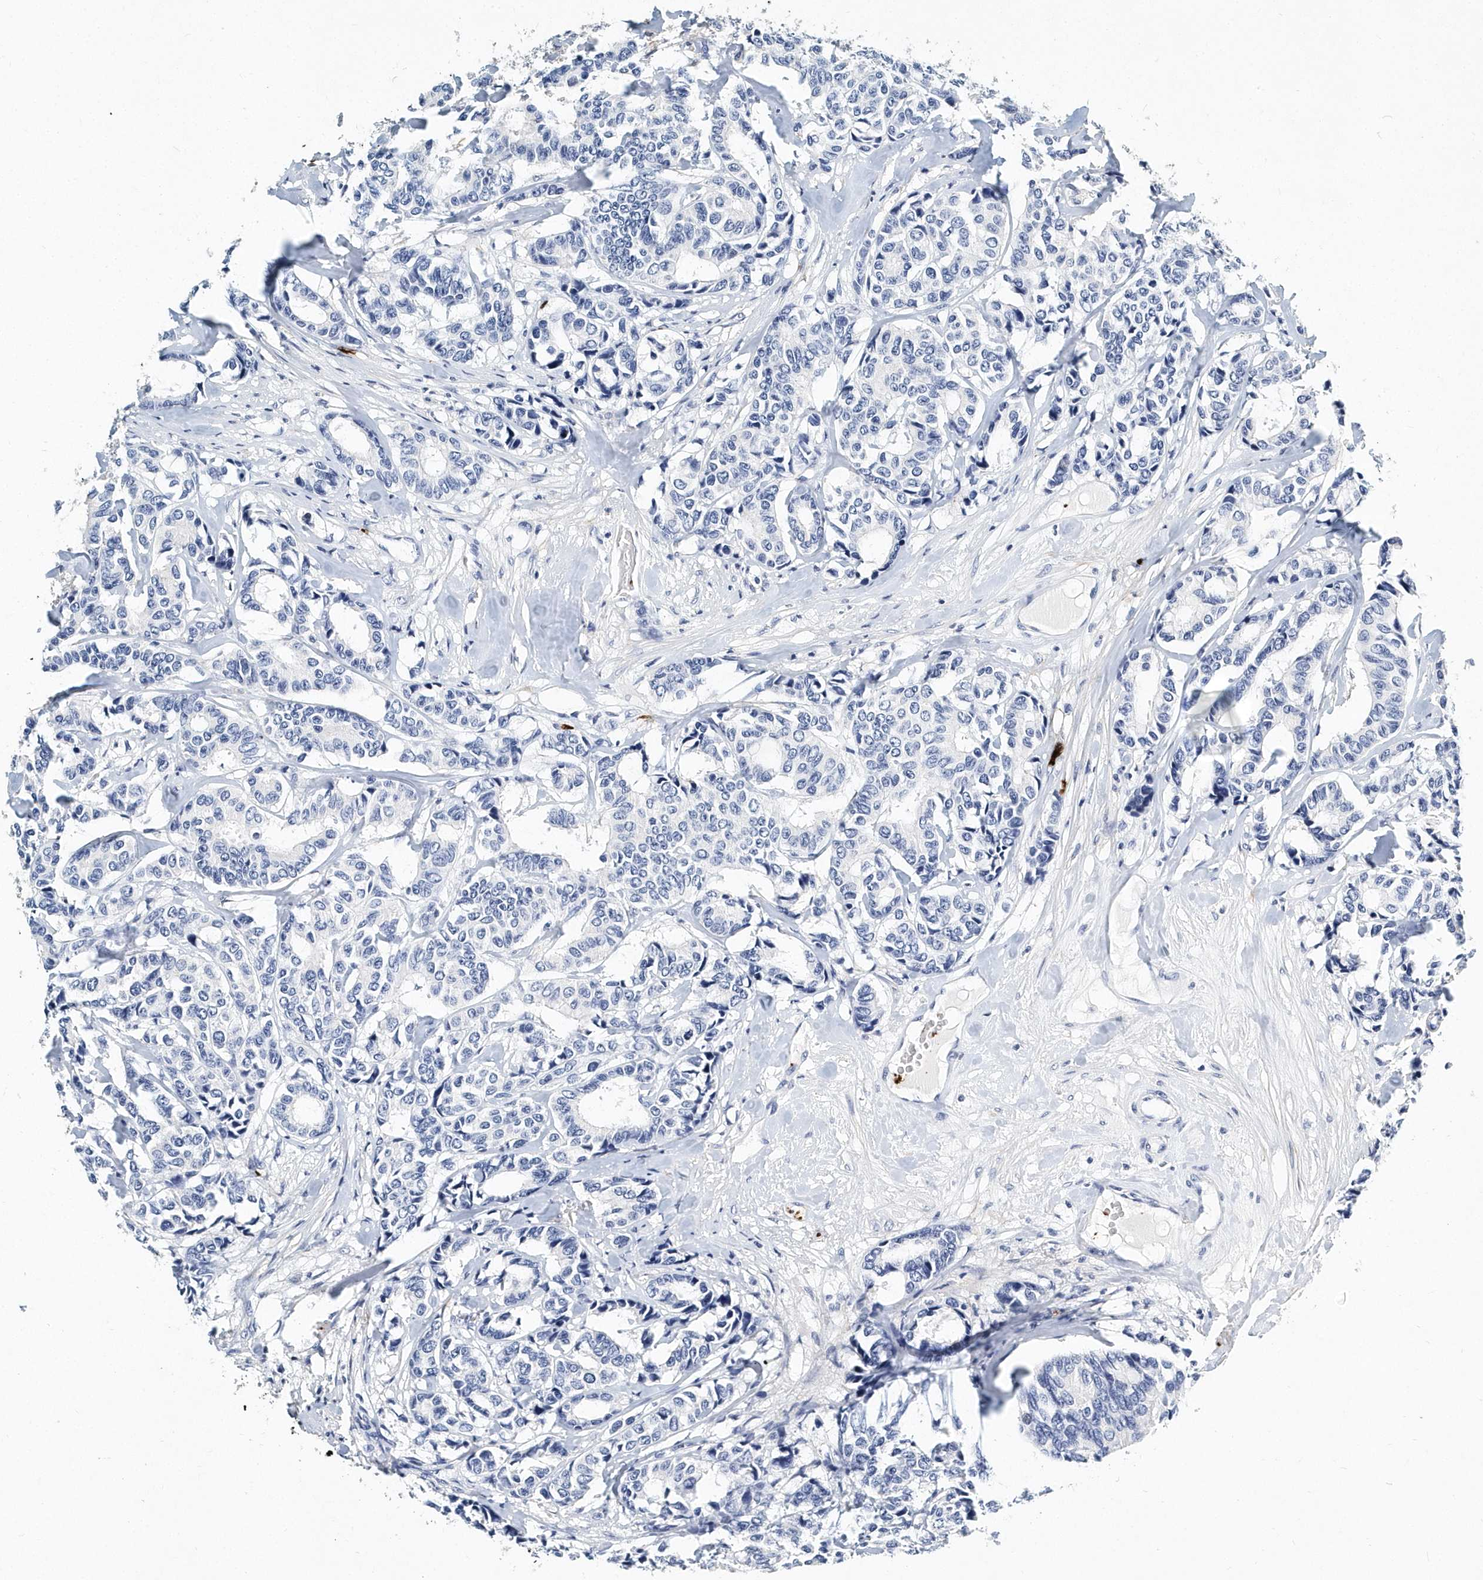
{"staining": {"intensity": "negative", "quantity": "none", "location": "none"}, "tissue": "breast cancer", "cell_type": "Tumor cells", "image_type": "cancer", "snomed": [{"axis": "morphology", "description": "Duct carcinoma"}, {"axis": "topography", "description": "Breast"}], "caption": "Immunohistochemical staining of human breast infiltrating ductal carcinoma exhibits no significant expression in tumor cells.", "gene": "ITGA2B", "patient": {"sex": "female", "age": 87}}